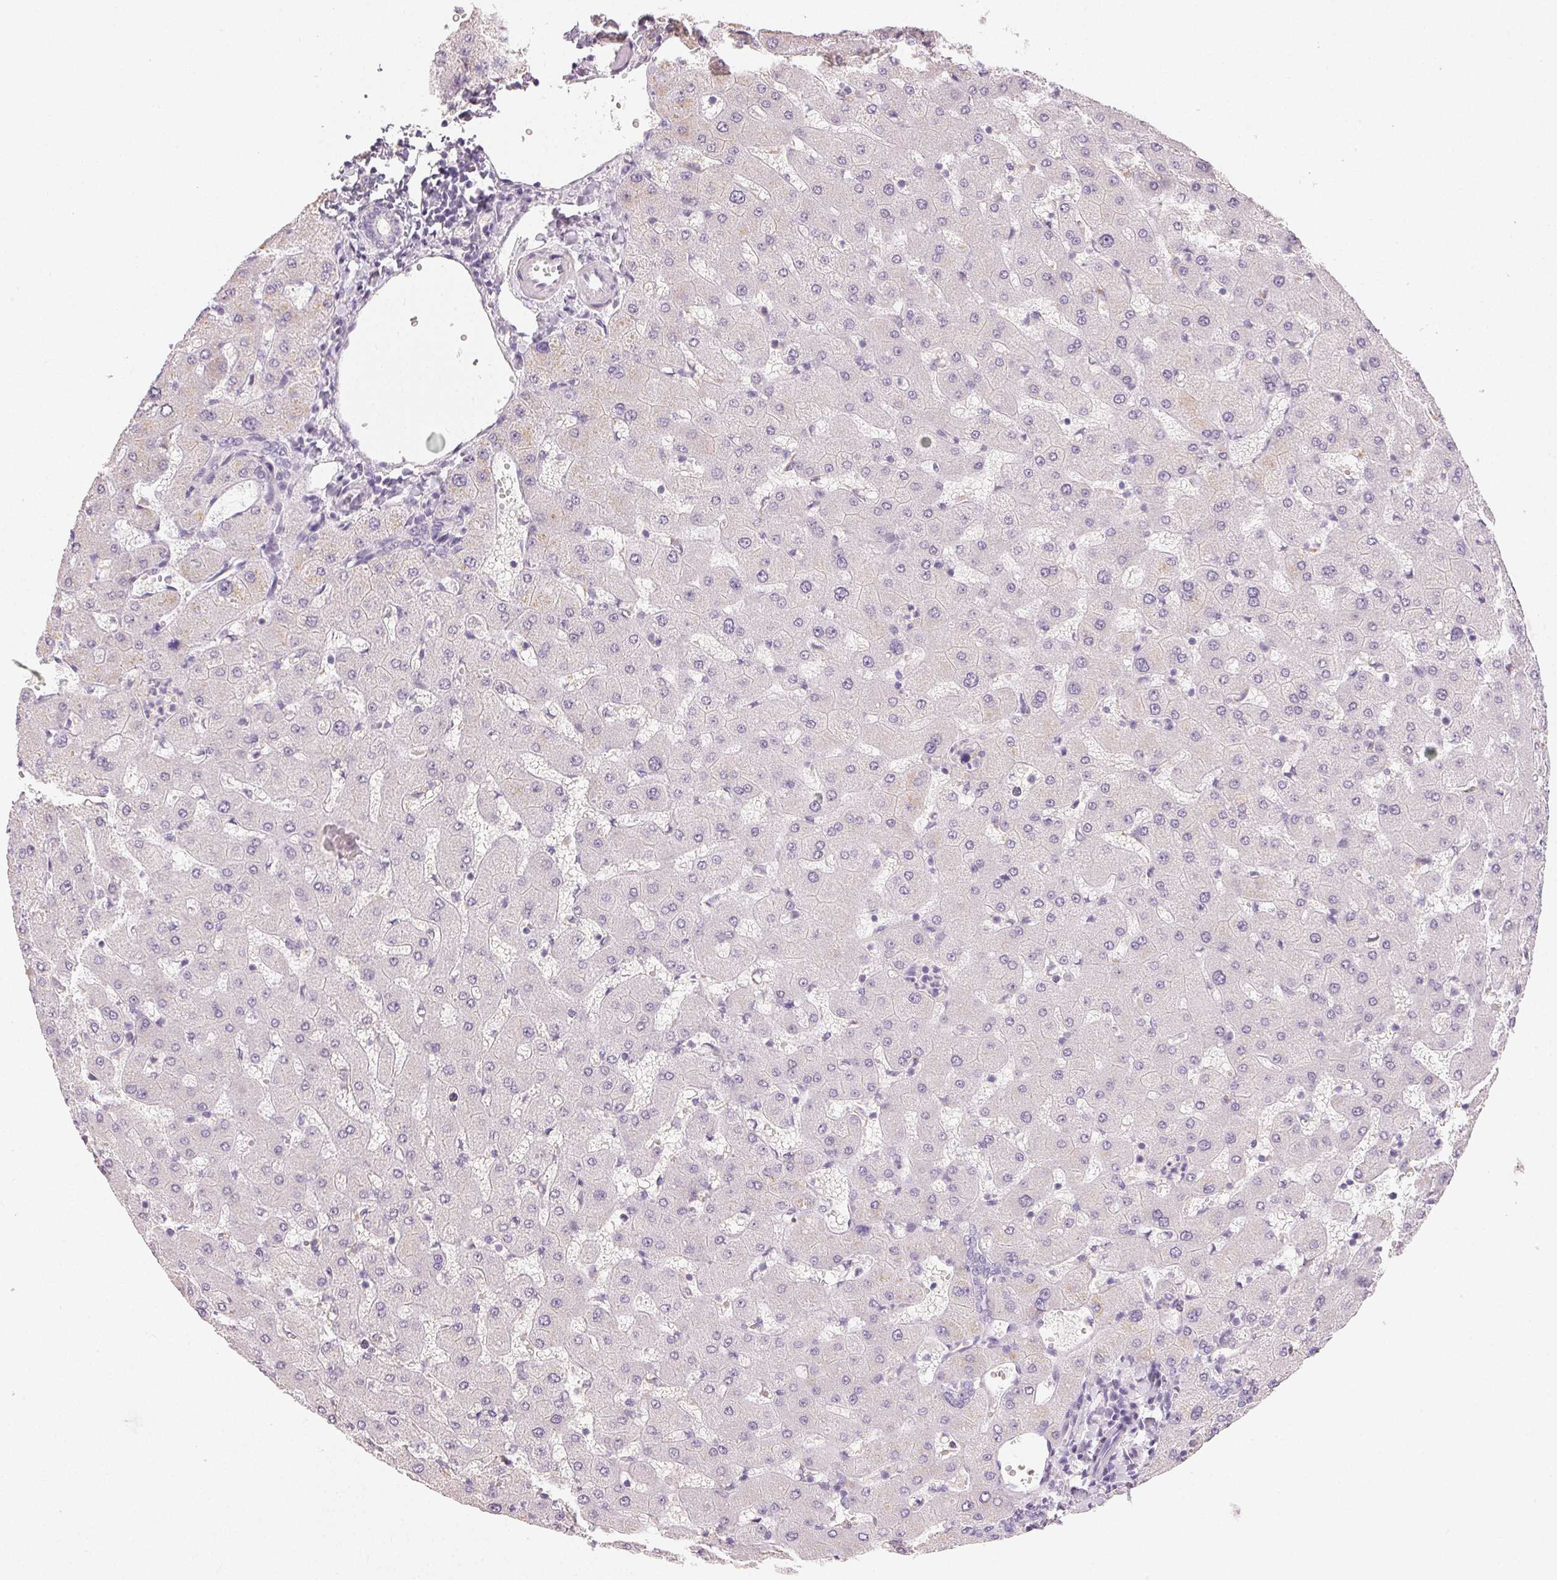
{"staining": {"intensity": "negative", "quantity": "none", "location": "none"}, "tissue": "liver", "cell_type": "Cholangiocytes", "image_type": "normal", "snomed": [{"axis": "morphology", "description": "Normal tissue, NOS"}, {"axis": "topography", "description": "Liver"}], "caption": "Cholangiocytes show no significant positivity in unremarkable liver. Nuclei are stained in blue.", "gene": "TMEM174", "patient": {"sex": "female", "age": 63}}